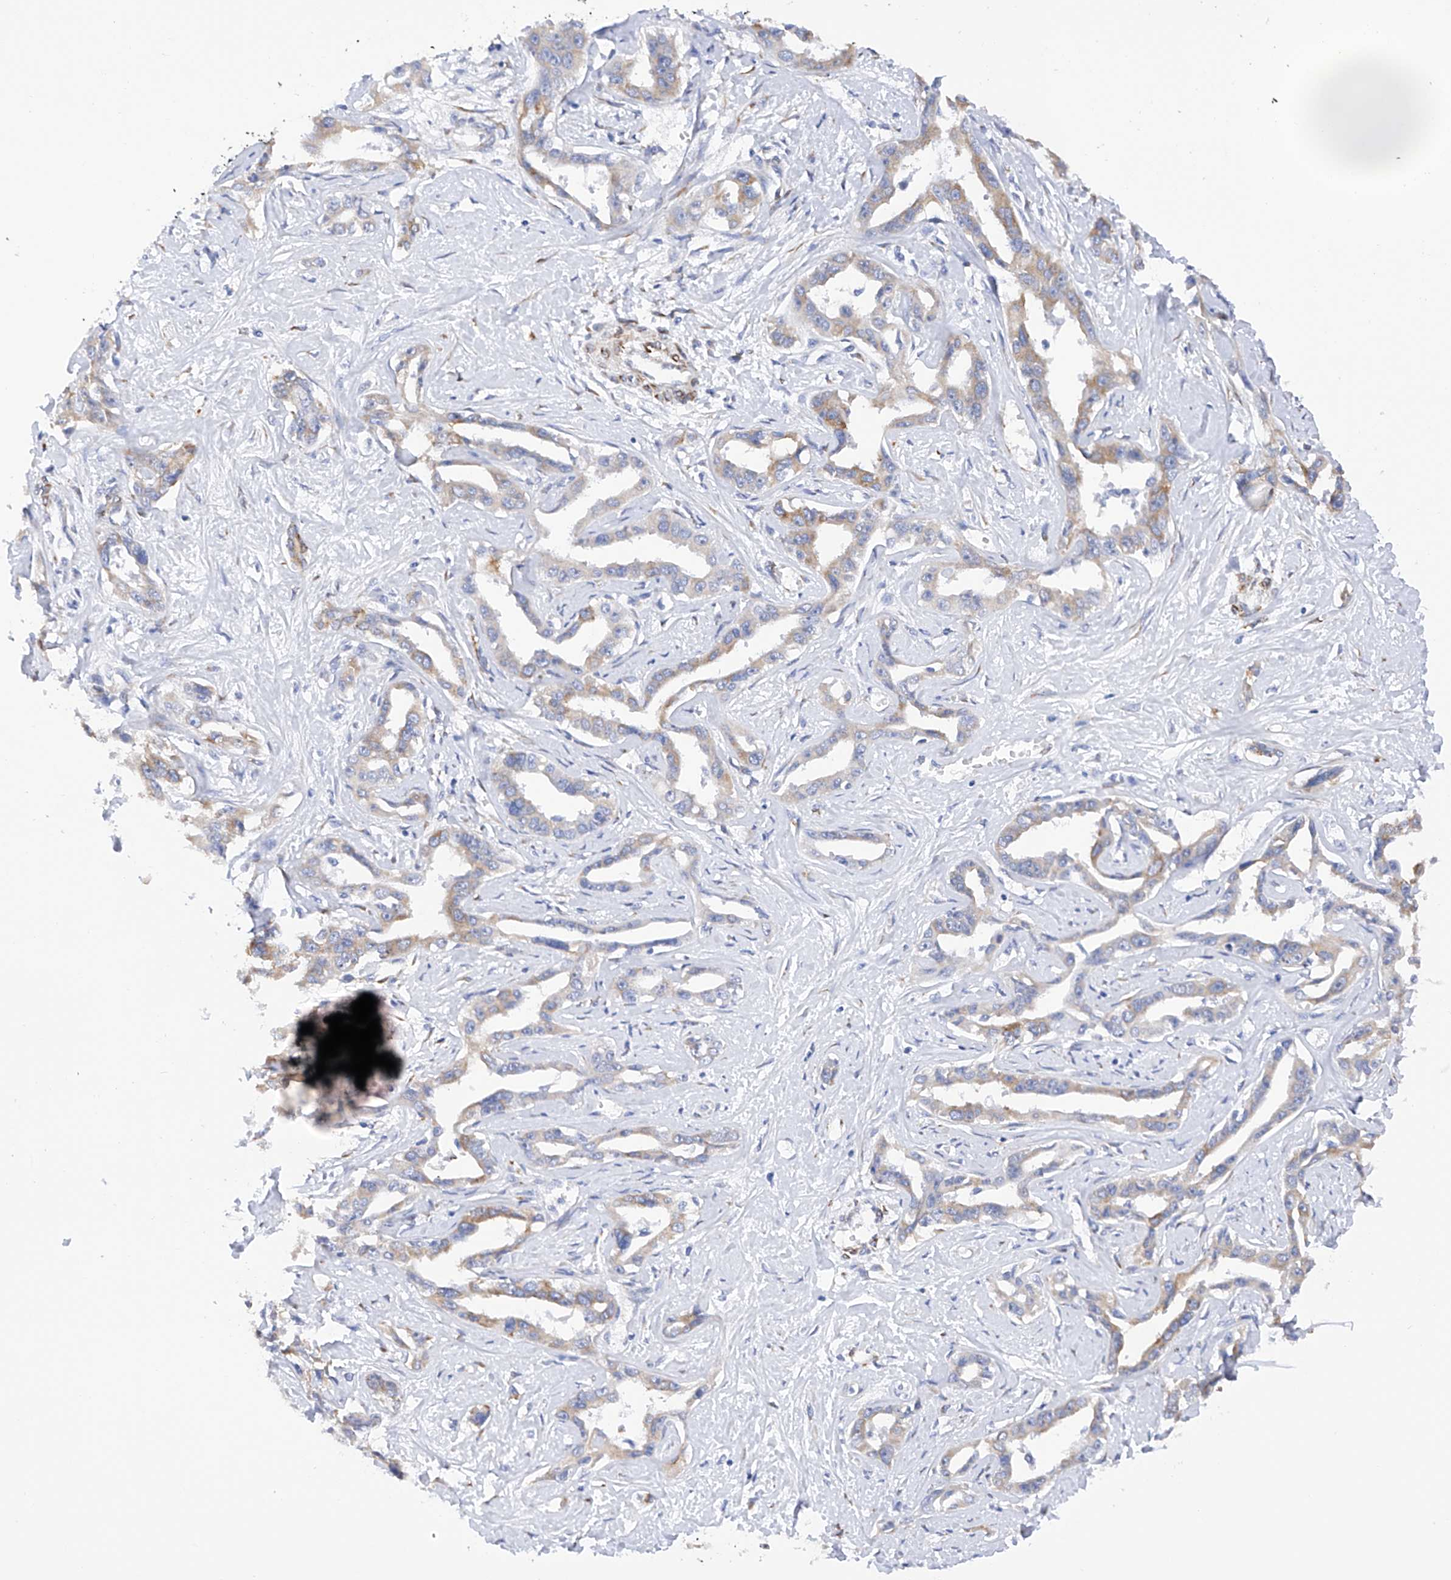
{"staining": {"intensity": "weak", "quantity": "25%-75%", "location": "cytoplasmic/membranous"}, "tissue": "liver cancer", "cell_type": "Tumor cells", "image_type": "cancer", "snomed": [{"axis": "morphology", "description": "Cholangiocarcinoma"}, {"axis": "topography", "description": "Liver"}], "caption": "Immunohistochemical staining of human liver cancer (cholangiocarcinoma) demonstrates low levels of weak cytoplasmic/membranous protein expression in approximately 25%-75% of tumor cells.", "gene": "PDIA5", "patient": {"sex": "male", "age": 59}}